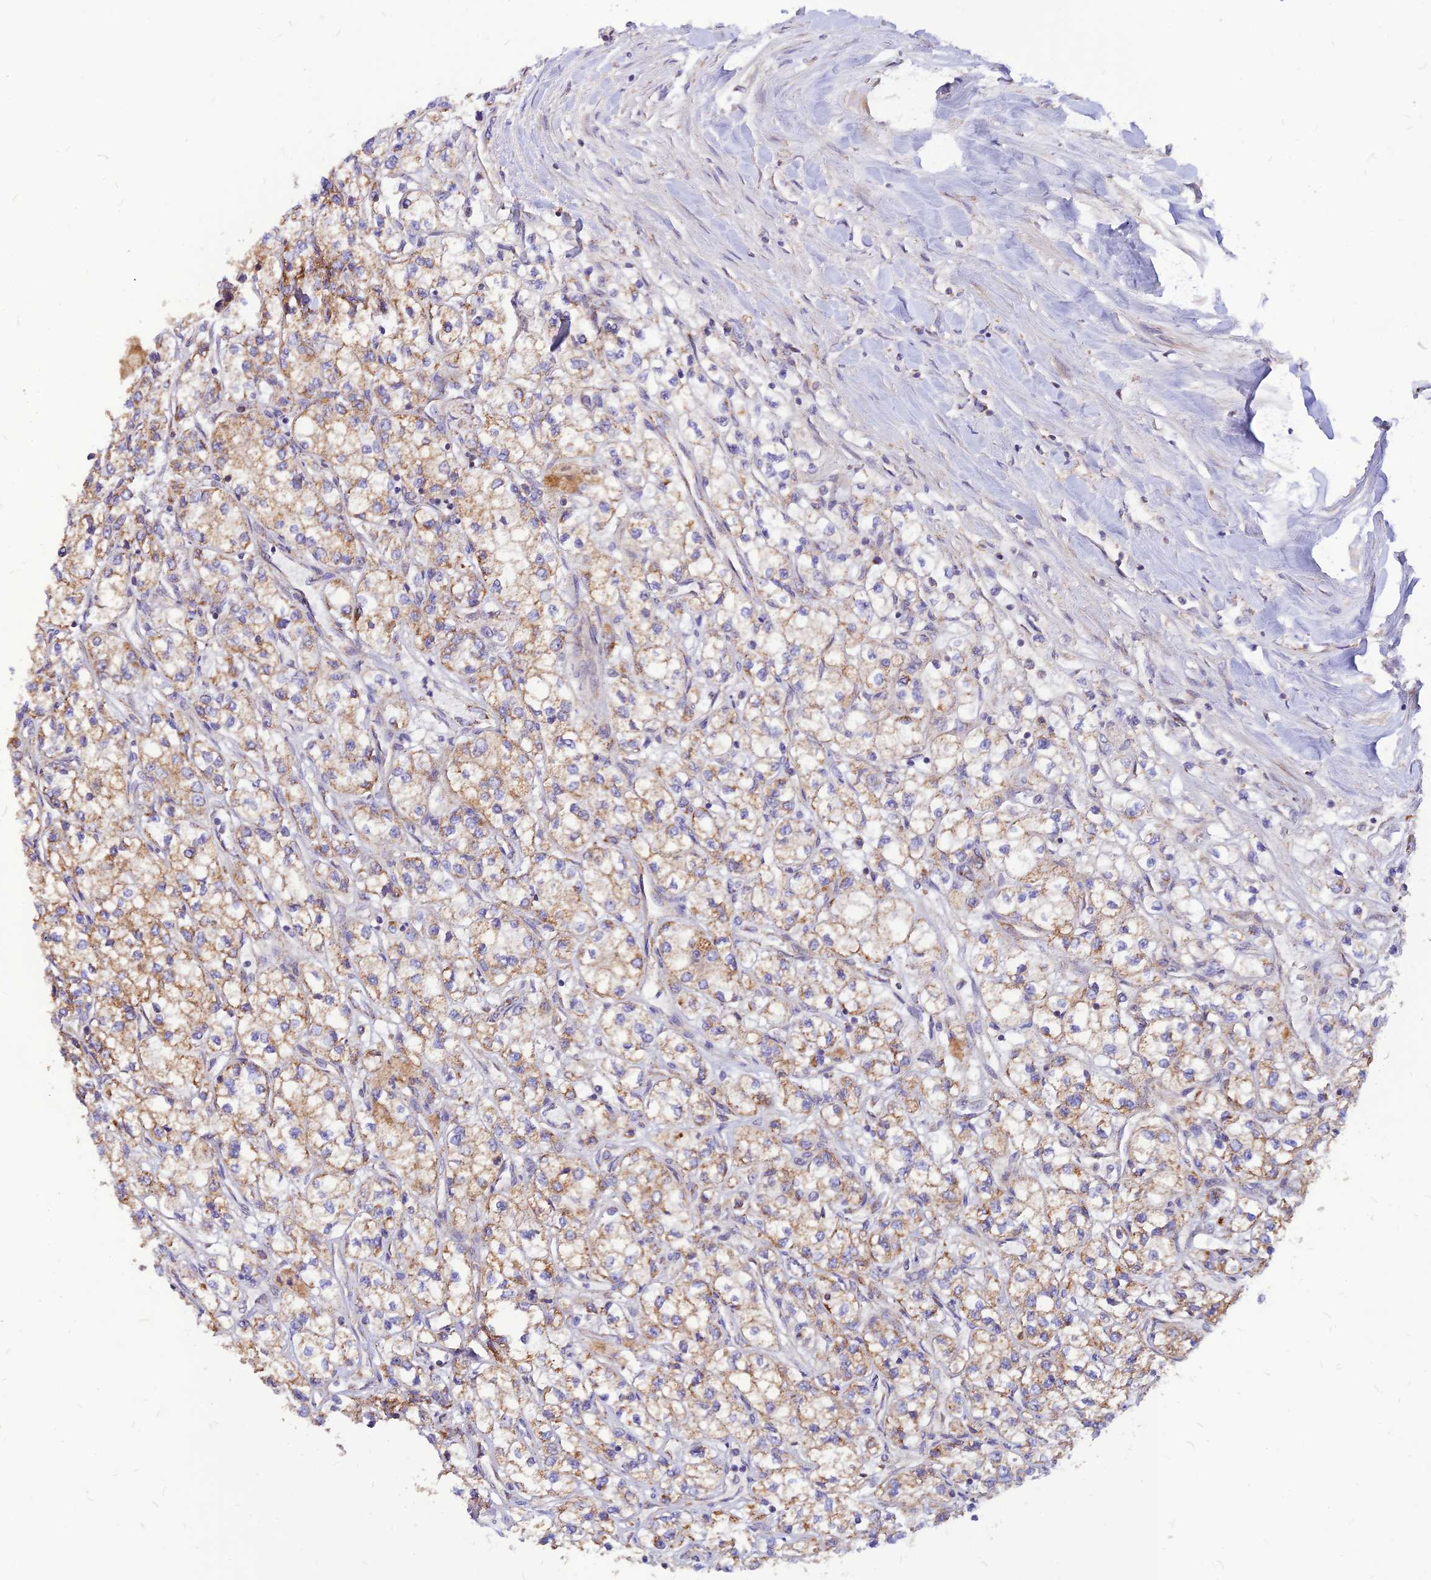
{"staining": {"intensity": "moderate", "quantity": "25%-75%", "location": "cytoplasmic/membranous"}, "tissue": "renal cancer", "cell_type": "Tumor cells", "image_type": "cancer", "snomed": [{"axis": "morphology", "description": "Adenocarcinoma, NOS"}, {"axis": "topography", "description": "Kidney"}], "caption": "Renal adenocarcinoma stained for a protein demonstrates moderate cytoplasmic/membranous positivity in tumor cells. (Stains: DAB (3,3'-diaminobenzidine) in brown, nuclei in blue, Microscopy: brightfield microscopy at high magnification).", "gene": "ECI1", "patient": {"sex": "male", "age": 80}}